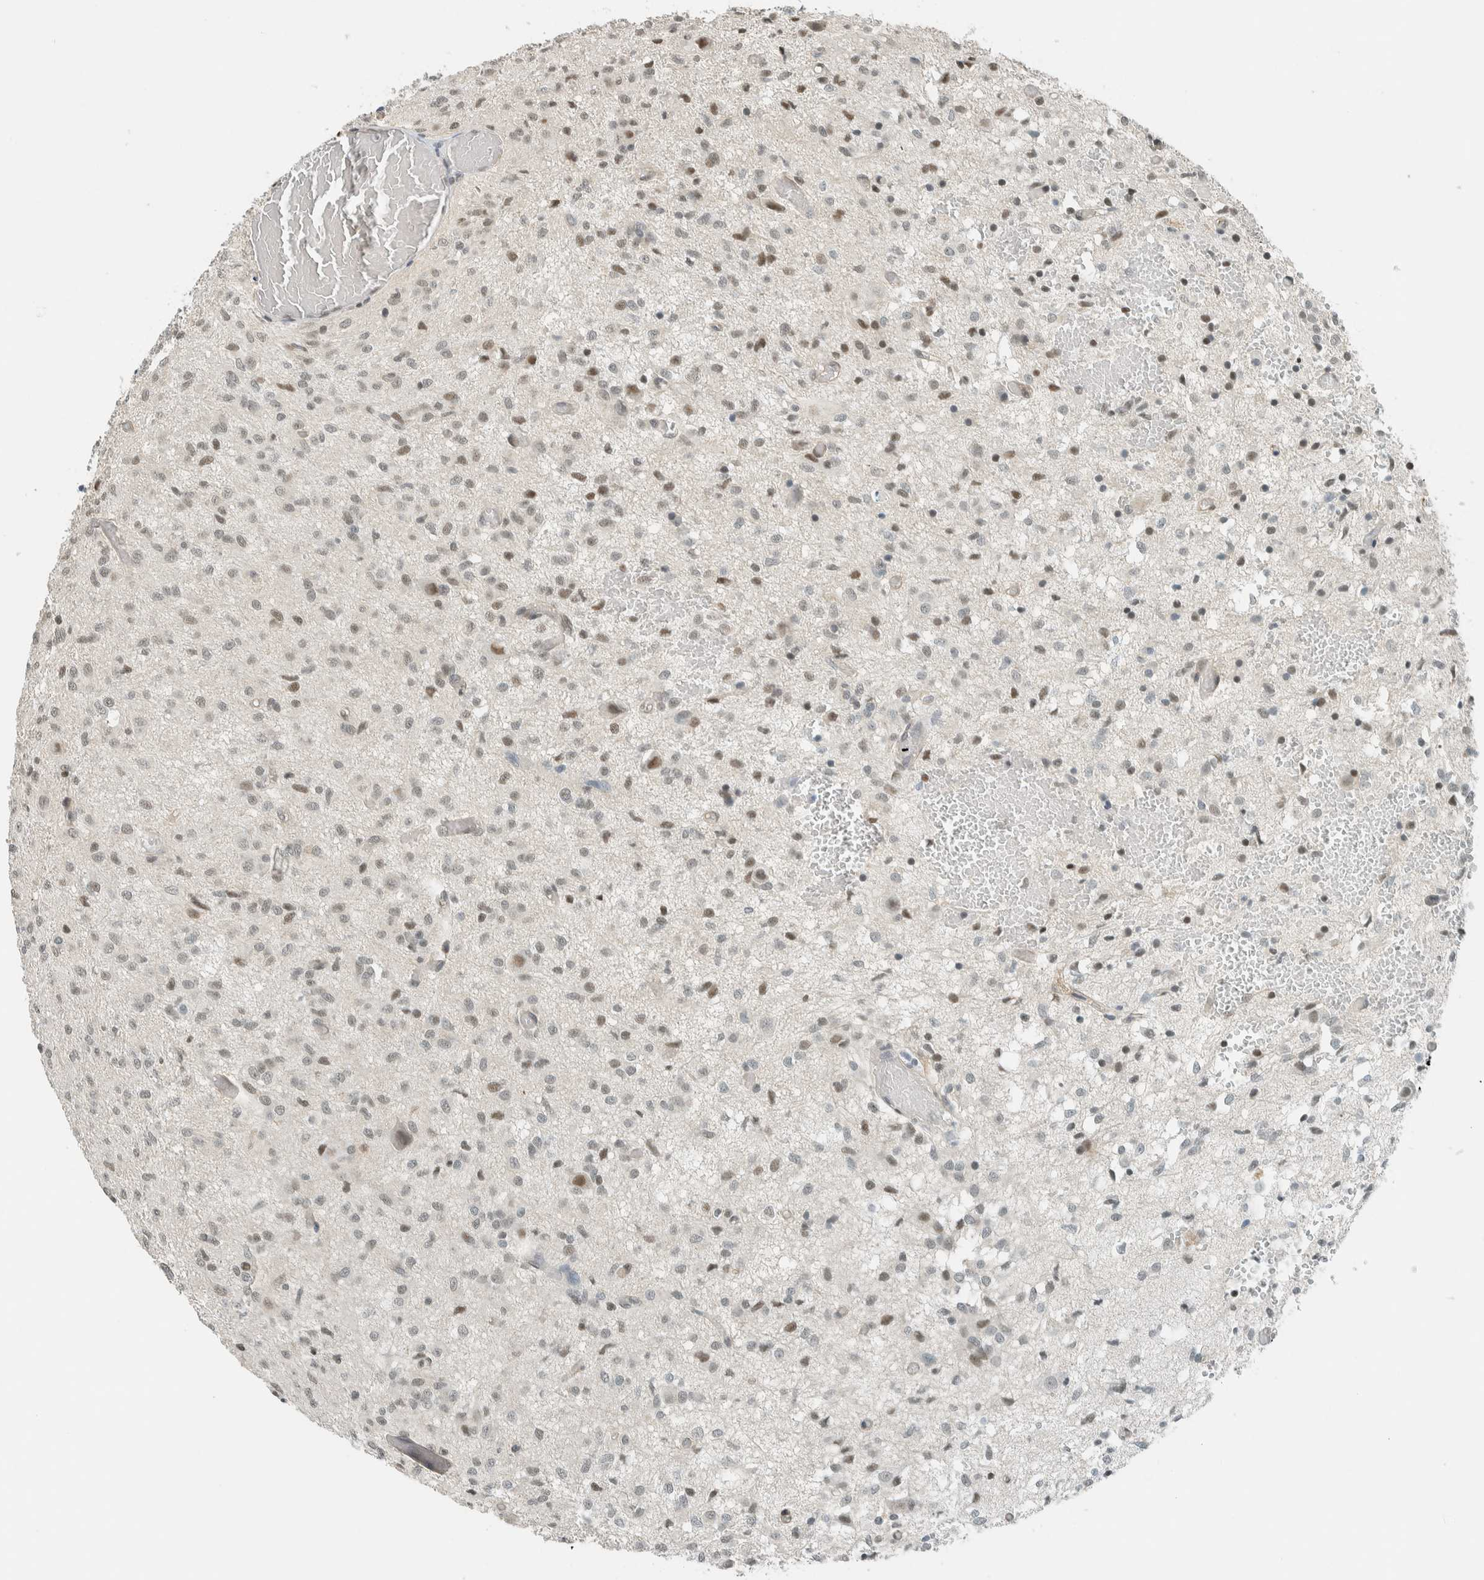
{"staining": {"intensity": "weak", "quantity": "<25%", "location": "nuclear"}, "tissue": "glioma", "cell_type": "Tumor cells", "image_type": "cancer", "snomed": [{"axis": "morphology", "description": "Glioma, malignant, High grade"}, {"axis": "topography", "description": "Brain"}], "caption": "Malignant glioma (high-grade) stained for a protein using immunohistochemistry shows no expression tumor cells.", "gene": "NIBAN2", "patient": {"sex": "female", "age": 59}}